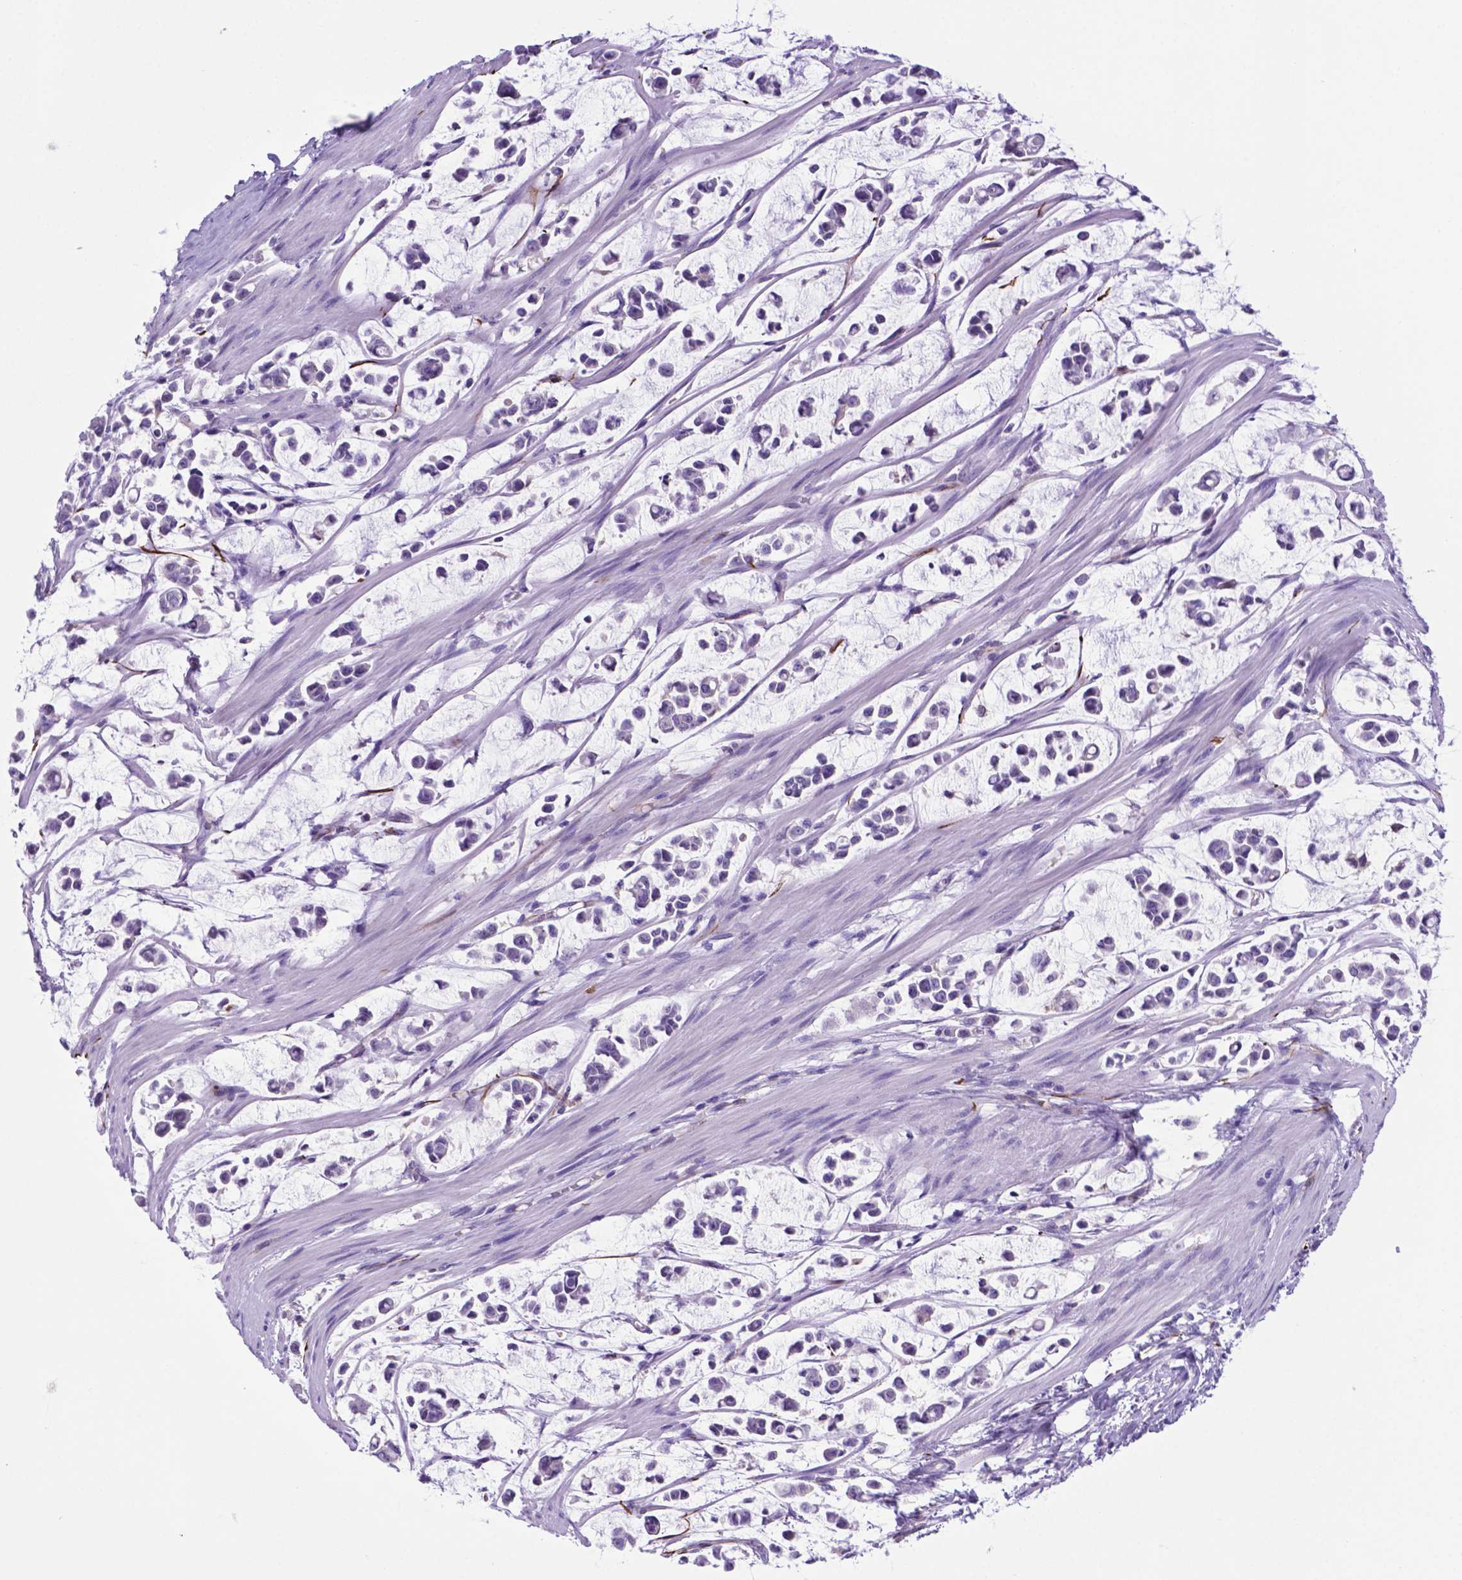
{"staining": {"intensity": "negative", "quantity": "none", "location": "none"}, "tissue": "stomach cancer", "cell_type": "Tumor cells", "image_type": "cancer", "snomed": [{"axis": "morphology", "description": "Adenocarcinoma, NOS"}, {"axis": "topography", "description": "Stomach"}], "caption": "Adenocarcinoma (stomach) stained for a protein using immunohistochemistry exhibits no staining tumor cells.", "gene": "LZTR1", "patient": {"sex": "male", "age": 82}}